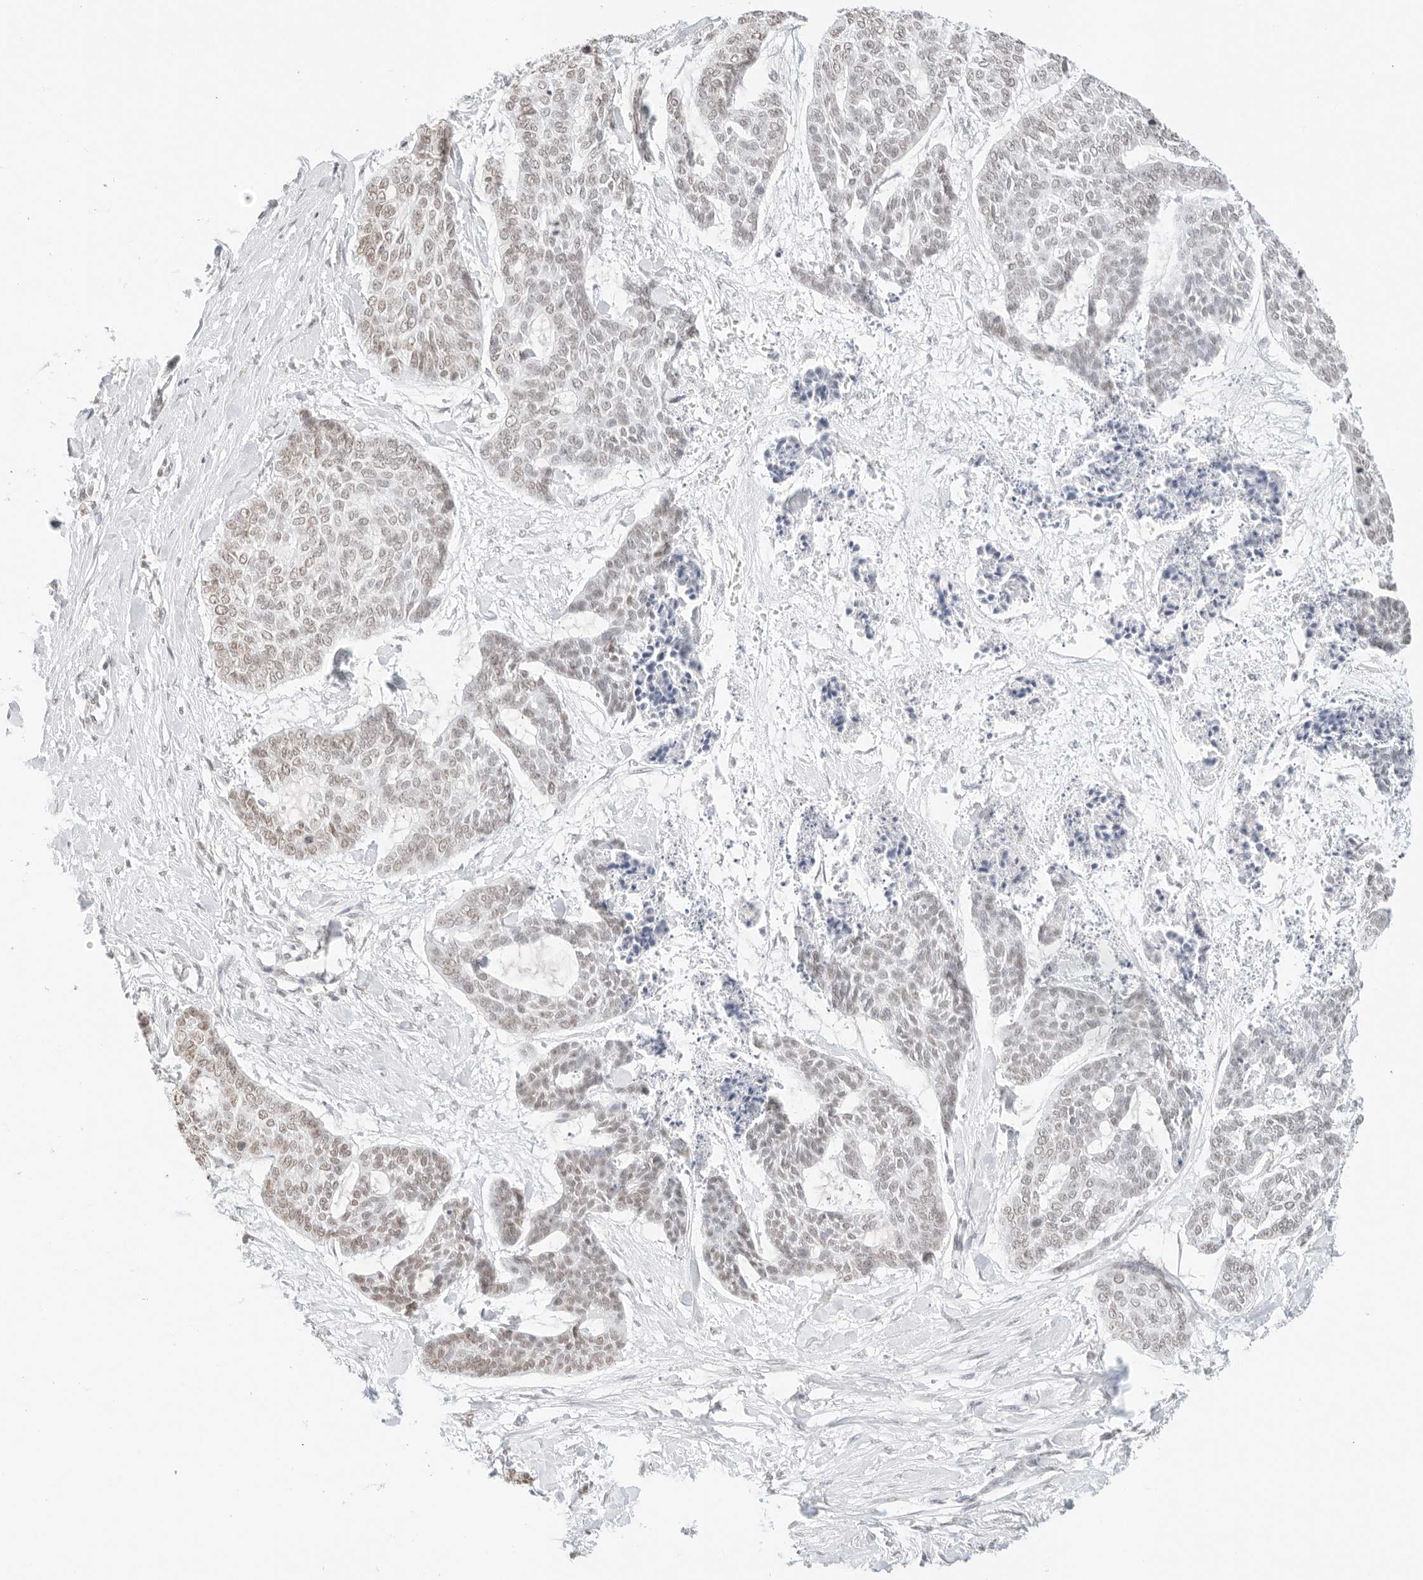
{"staining": {"intensity": "weak", "quantity": ">75%", "location": "nuclear"}, "tissue": "skin cancer", "cell_type": "Tumor cells", "image_type": "cancer", "snomed": [{"axis": "morphology", "description": "Basal cell carcinoma"}, {"axis": "topography", "description": "Skin"}], "caption": "IHC (DAB (3,3'-diaminobenzidine)) staining of skin cancer exhibits weak nuclear protein expression in approximately >75% of tumor cells. The staining is performed using DAB brown chromogen to label protein expression. The nuclei are counter-stained blue using hematoxylin.", "gene": "FBLN5", "patient": {"sex": "female", "age": 64}}